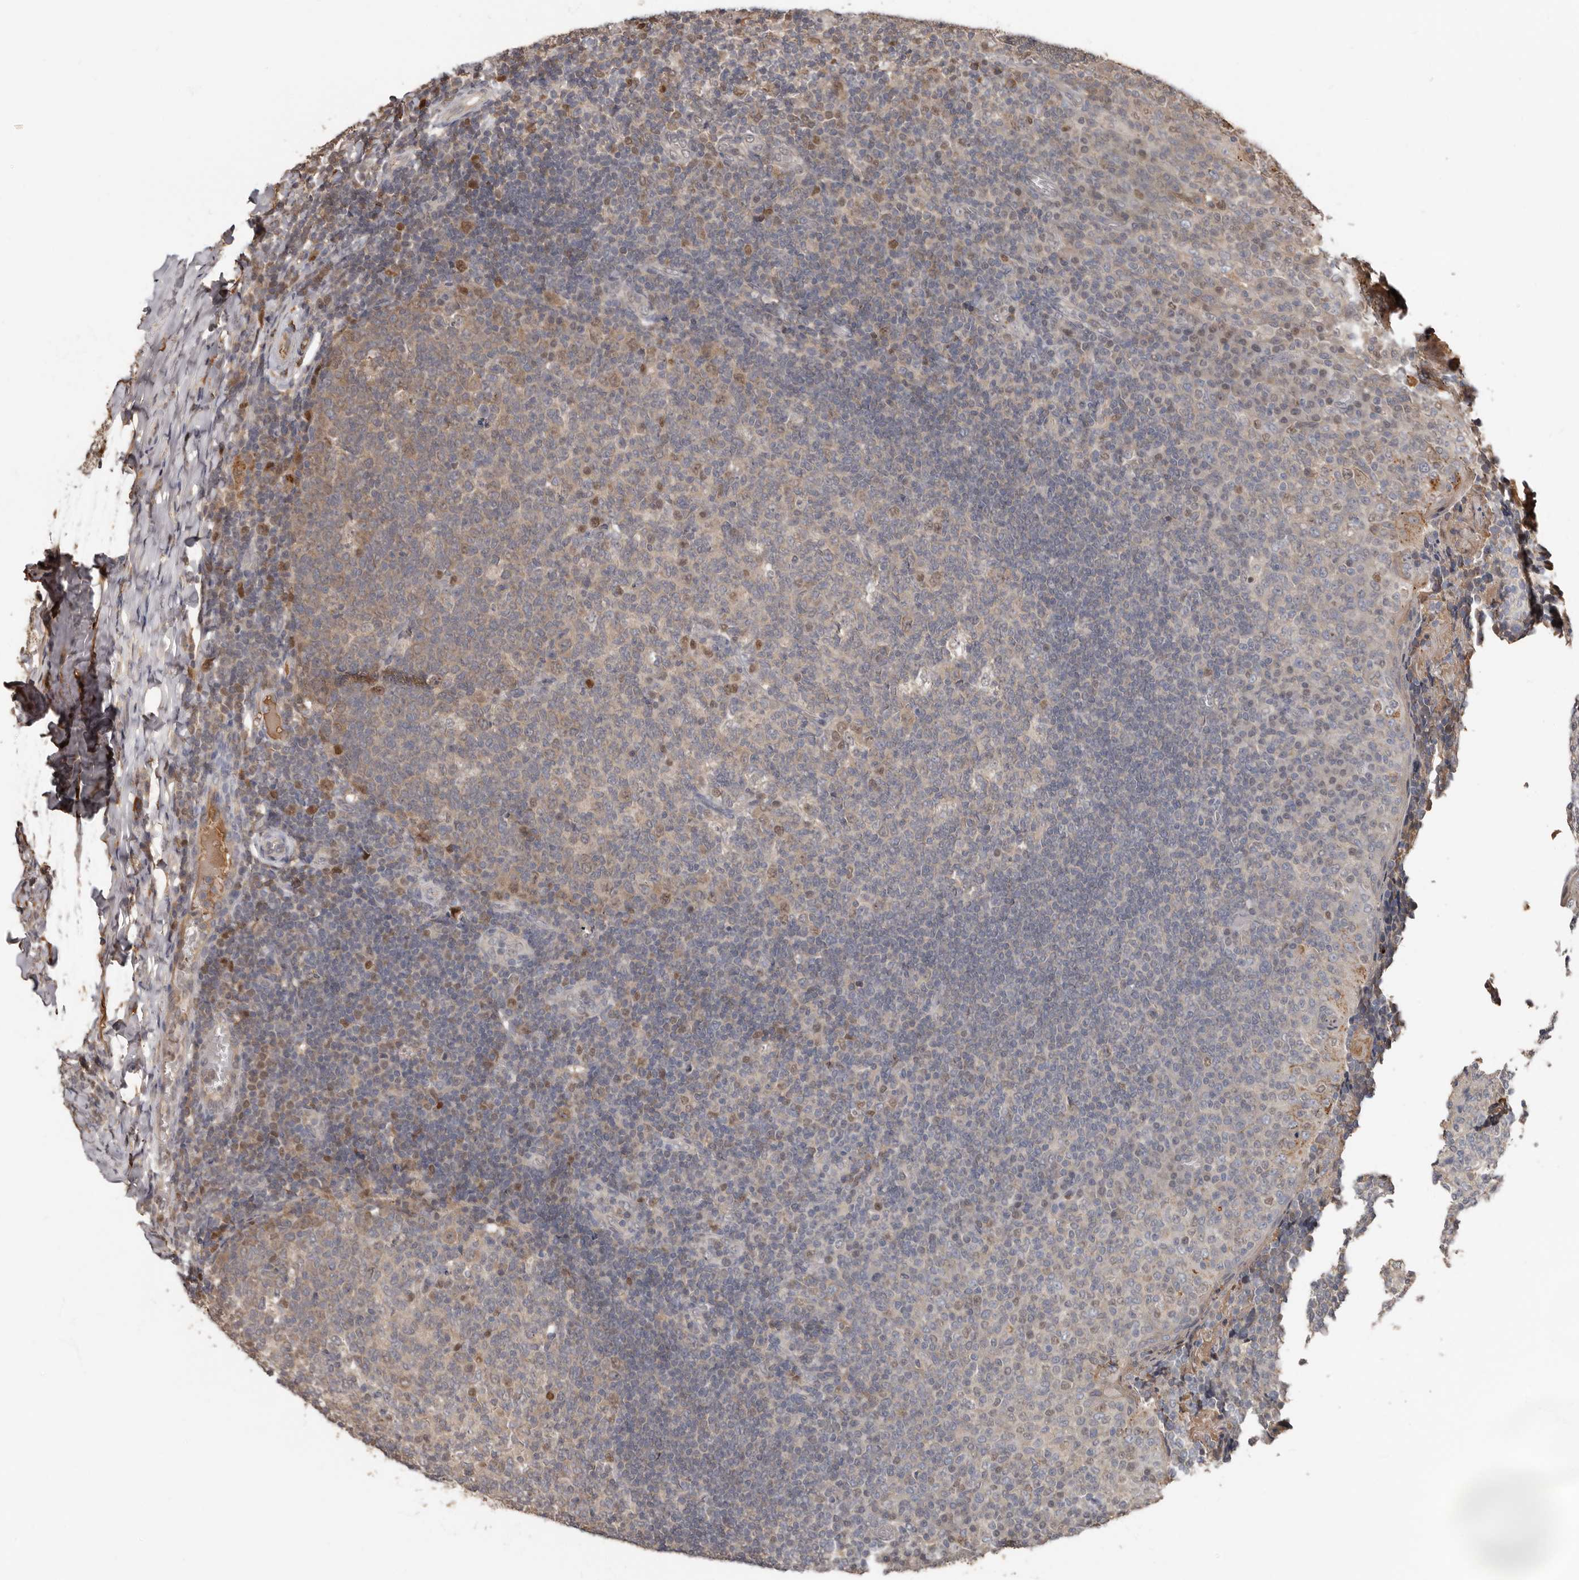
{"staining": {"intensity": "moderate", "quantity": "<25%", "location": "cytoplasmic/membranous"}, "tissue": "tonsil", "cell_type": "Germinal center cells", "image_type": "normal", "snomed": [{"axis": "morphology", "description": "Normal tissue, NOS"}, {"axis": "topography", "description": "Tonsil"}], "caption": "The immunohistochemical stain shows moderate cytoplasmic/membranous positivity in germinal center cells of unremarkable tonsil. Ihc stains the protein of interest in brown and the nuclei are stained blue.", "gene": "LRGUK", "patient": {"sex": "female", "age": 19}}